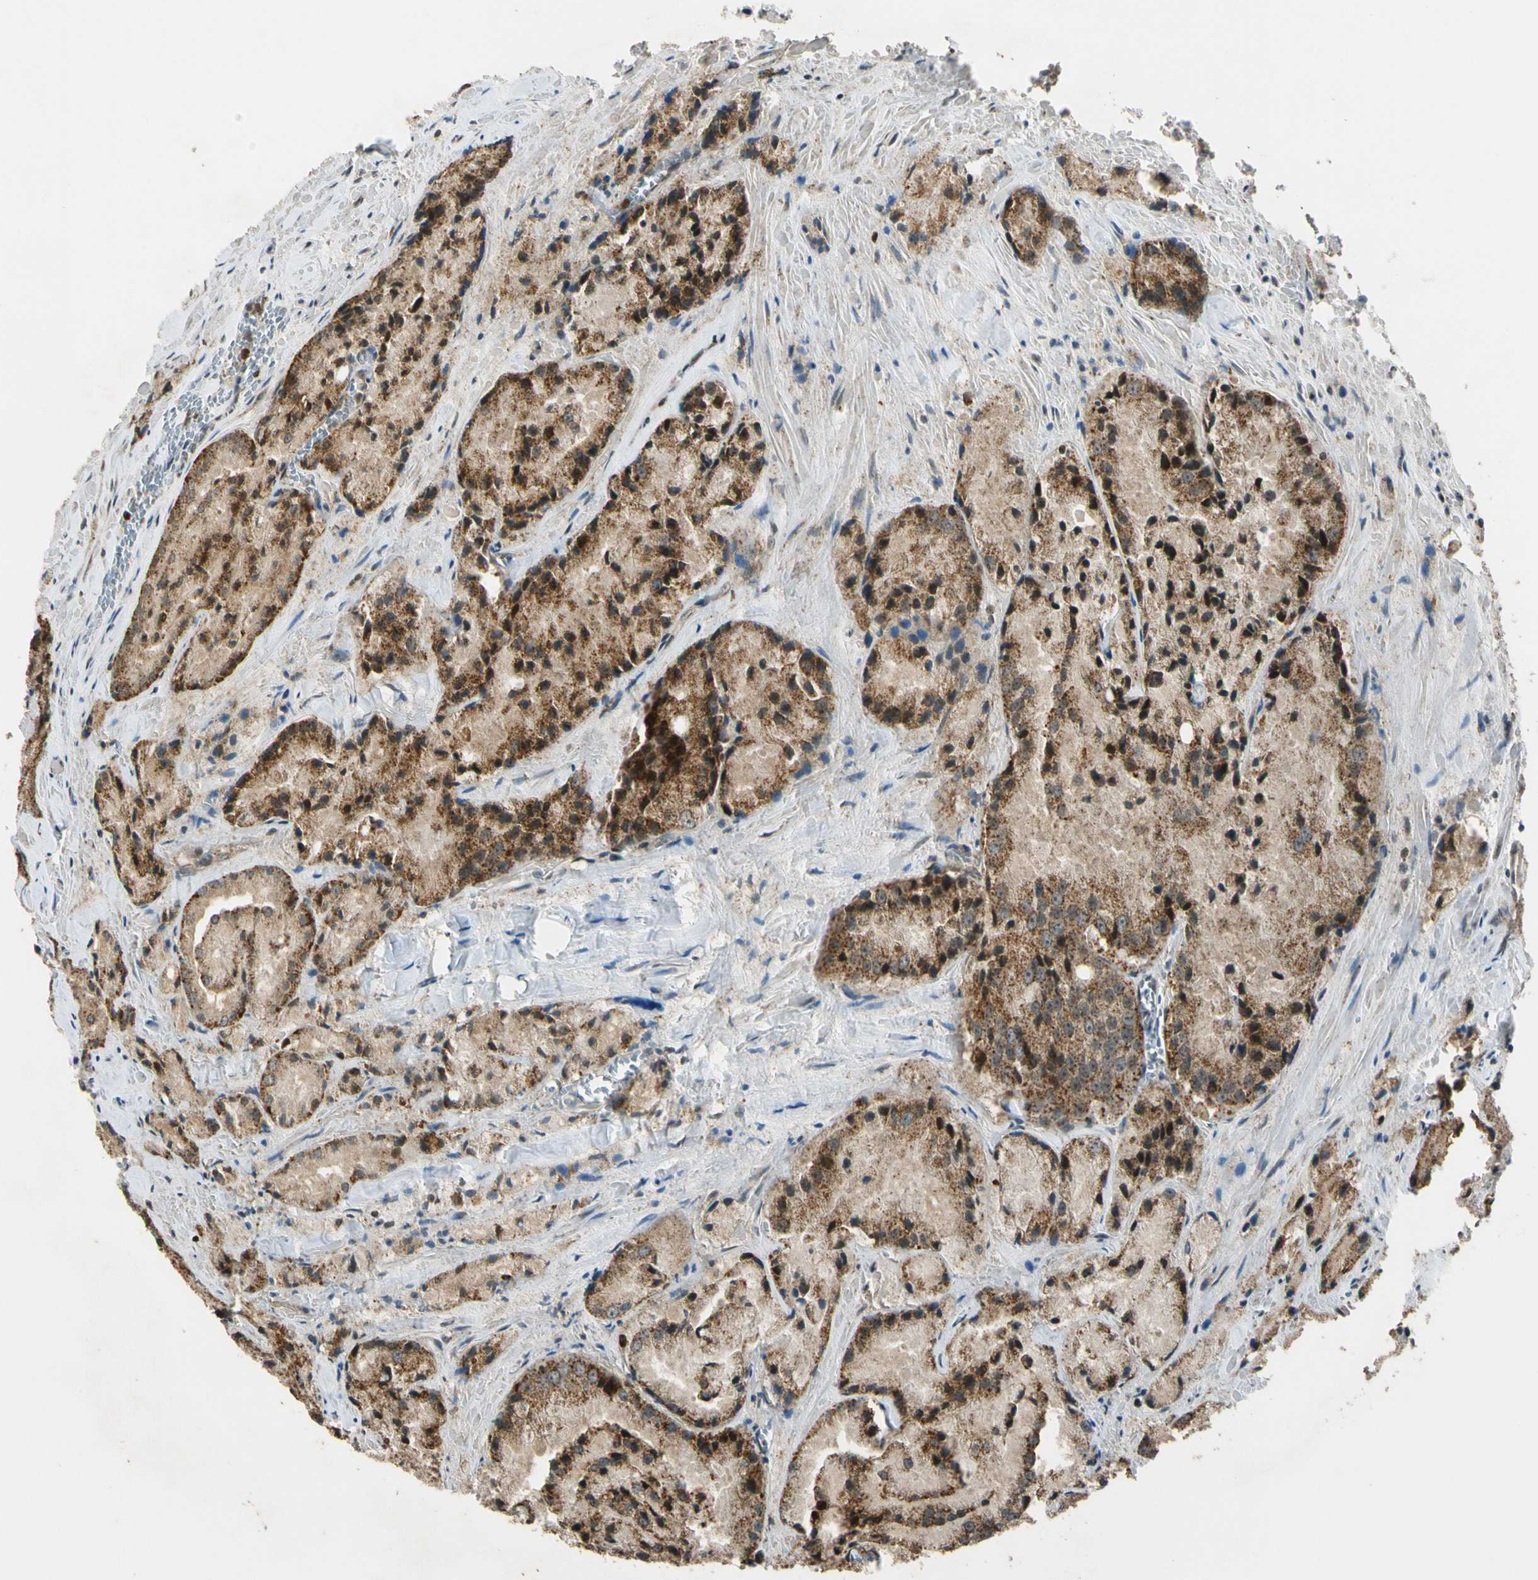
{"staining": {"intensity": "moderate", "quantity": ">75%", "location": "cytoplasmic/membranous"}, "tissue": "prostate cancer", "cell_type": "Tumor cells", "image_type": "cancer", "snomed": [{"axis": "morphology", "description": "Adenocarcinoma, Low grade"}, {"axis": "topography", "description": "Prostate"}], "caption": "Immunohistochemistry photomicrograph of human prostate low-grade adenocarcinoma stained for a protein (brown), which reveals medium levels of moderate cytoplasmic/membranous staining in approximately >75% of tumor cells.", "gene": "LAMTOR1", "patient": {"sex": "male", "age": 64}}